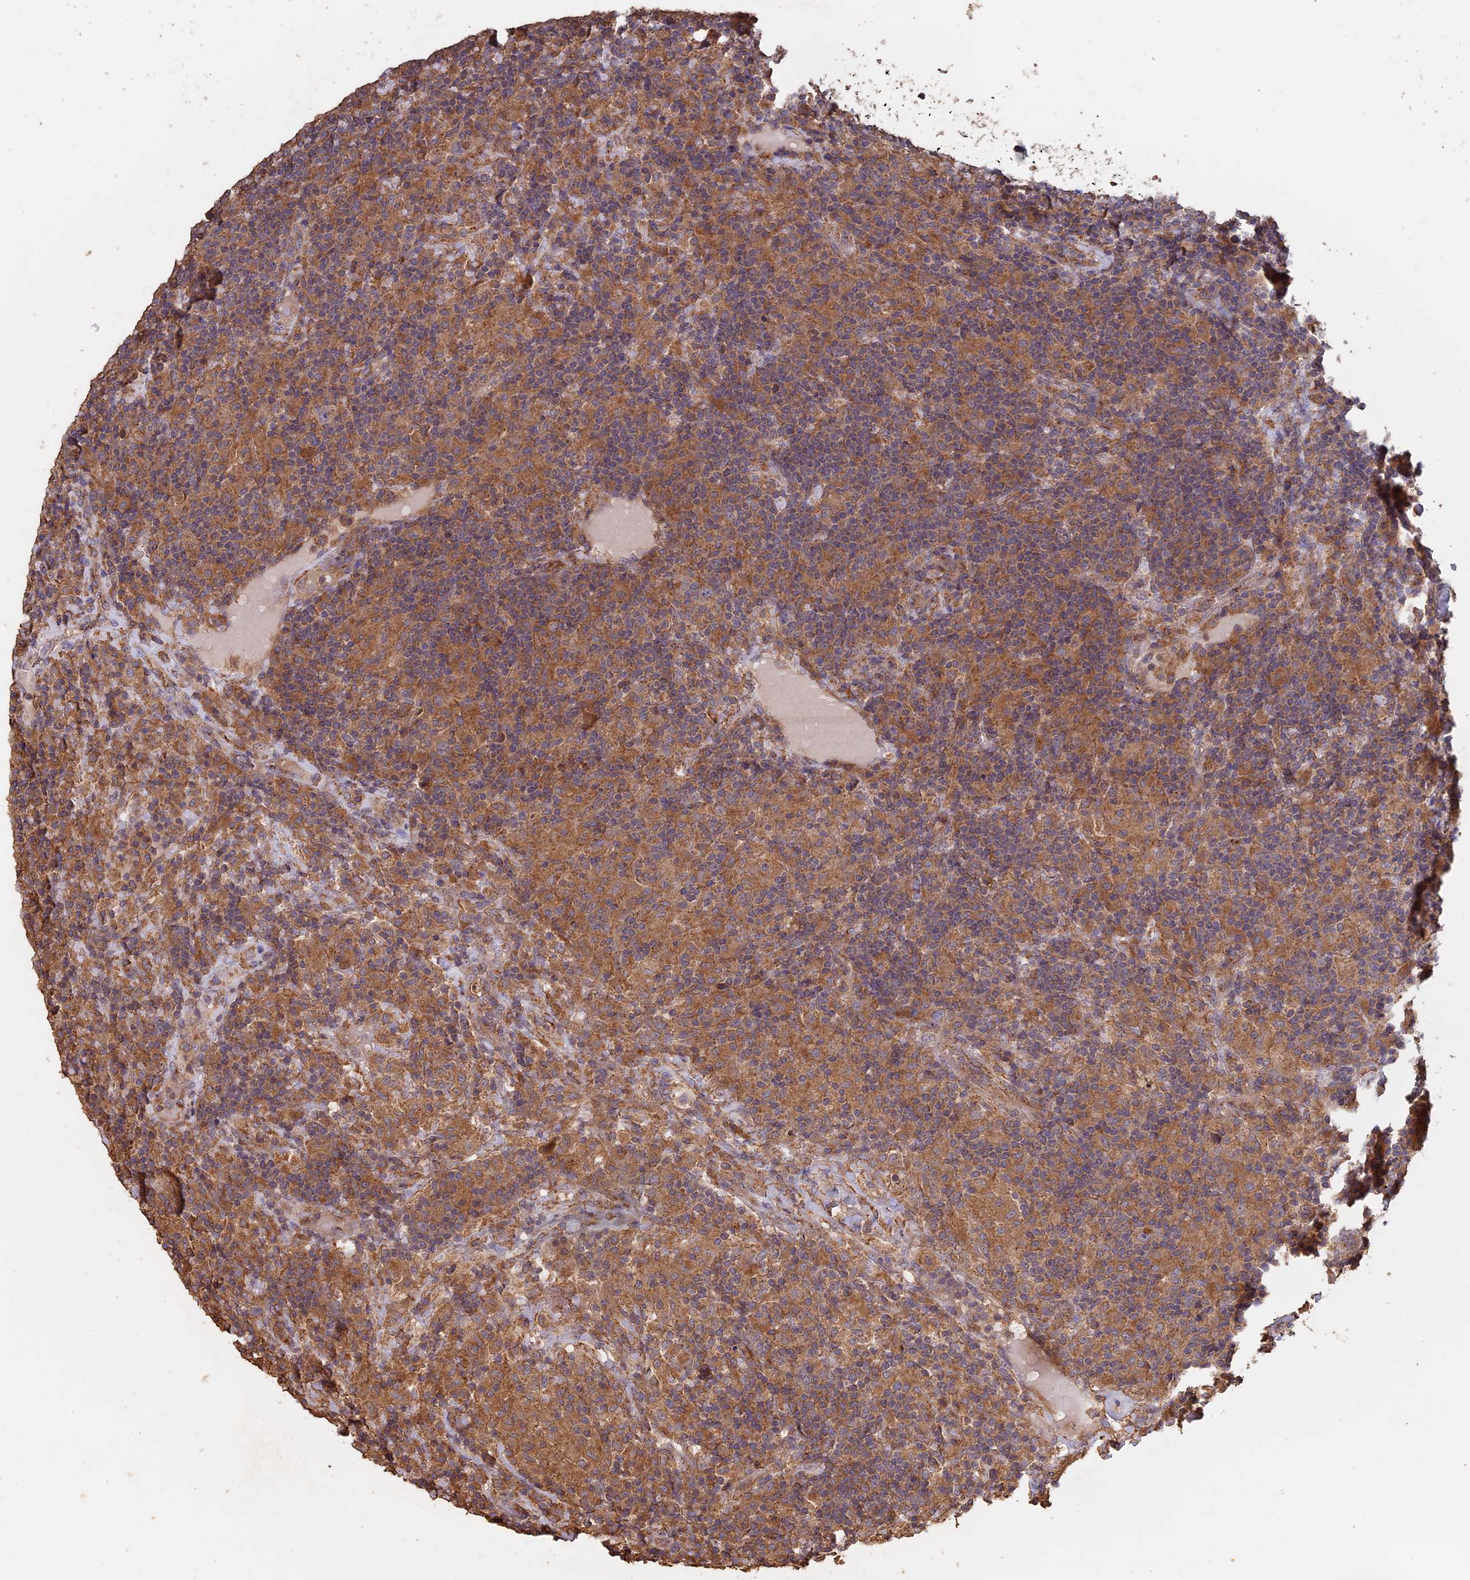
{"staining": {"intensity": "moderate", "quantity": "<25%", "location": "cytoplasmic/membranous"}, "tissue": "lymphoma", "cell_type": "Tumor cells", "image_type": "cancer", "snomed": [{"axis": "morphology", "description": "Hodgkin's disease, NOS"}, {"axis": "topography", "description": "Lymph node"}], "caption": "Immunohistochemical staining of human Hodgkin's disease demonstrates moderate cytoplasmic/membranous protein positivity in approximately <25% of tumor cells.", "gene": "PIGQ", "patient": {"sex": "male", "age": 70}}